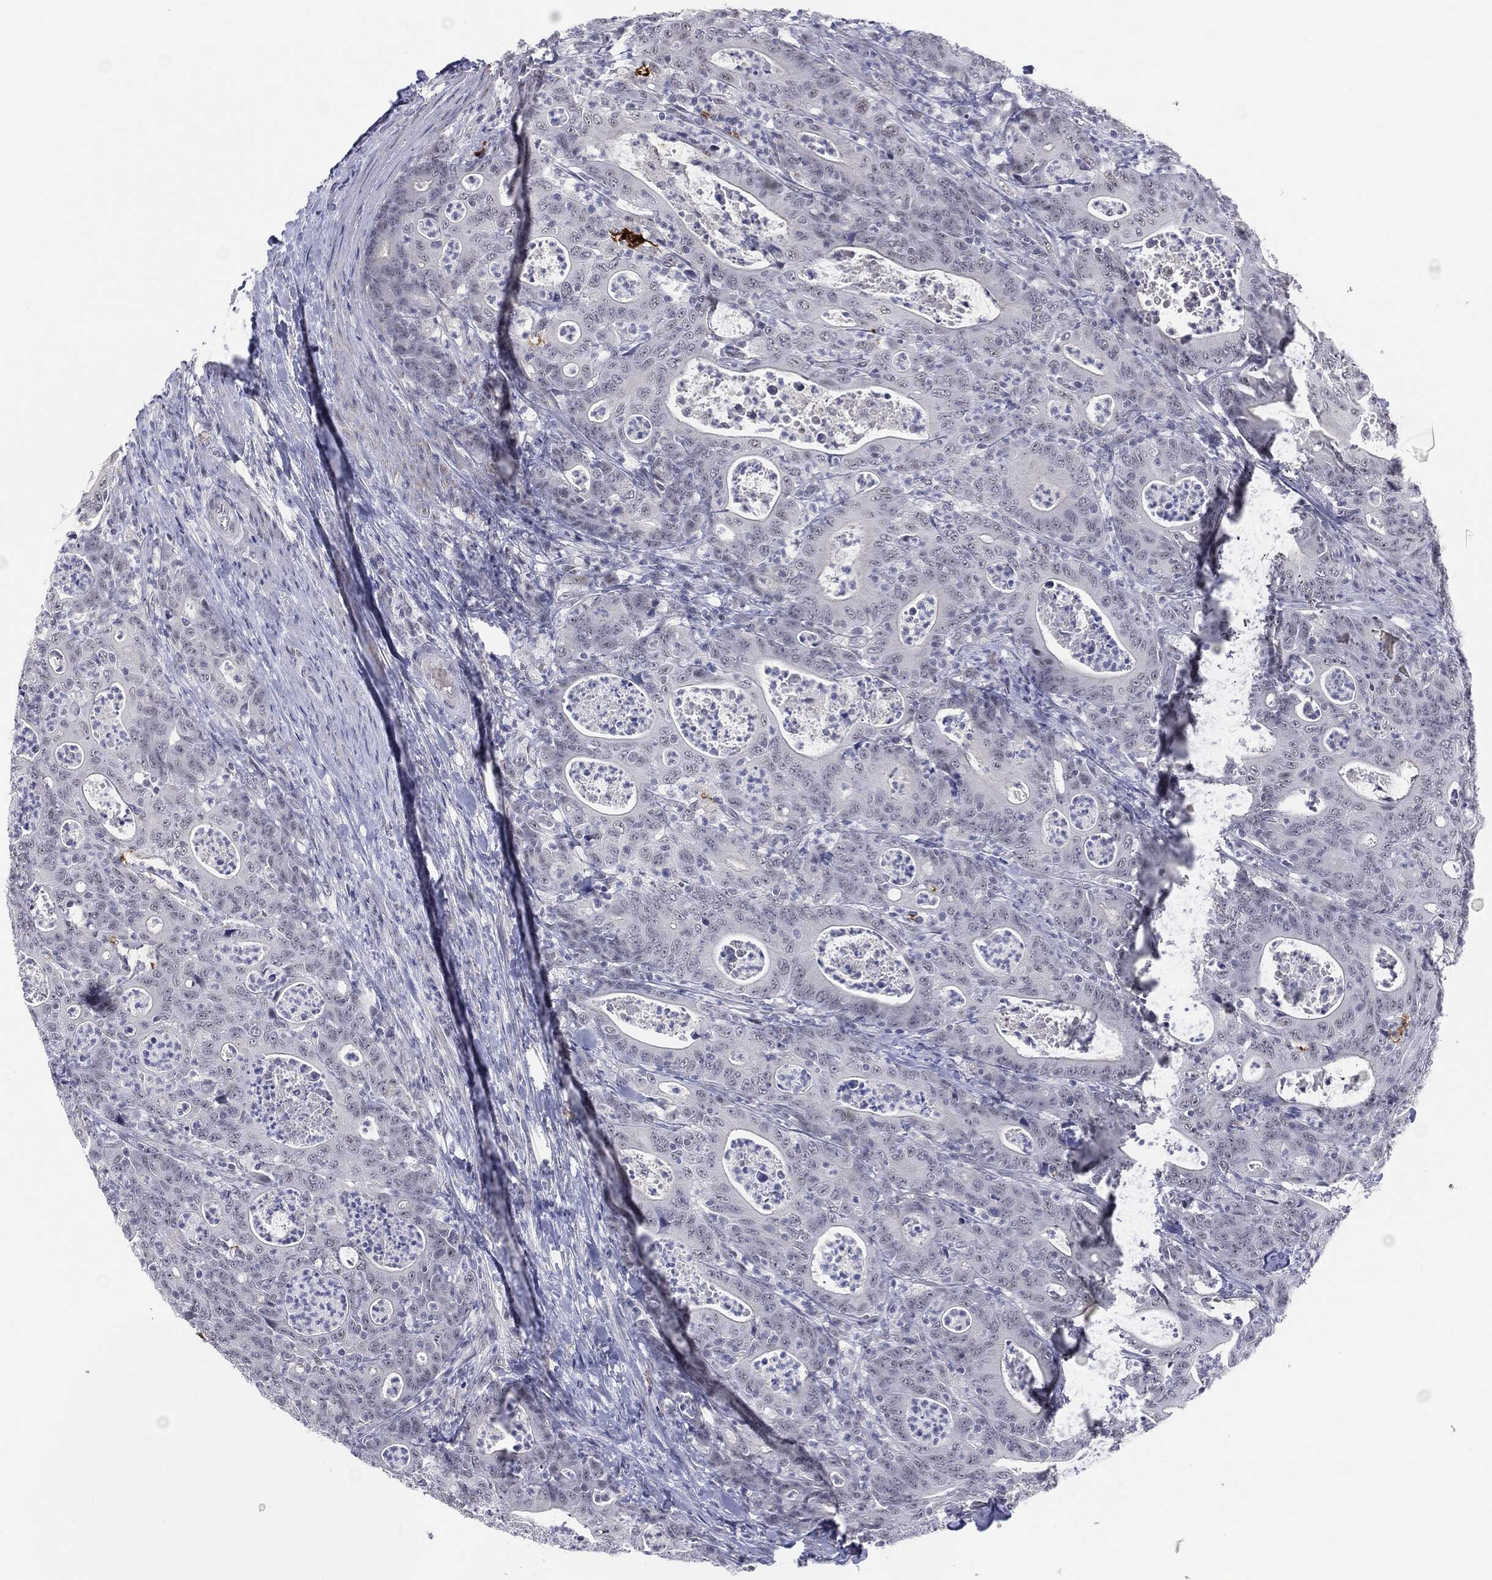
{"staining": {"intensity": "negative", "quantity": "none", "location": "none"}, "tissue": "colorectal cancer", "cell_type": "Tumor cells", "image_type": "cancer", "snomed": [{"axis": "morphology", "description": "Adenocarcinoma, NOS"}, {"axis": "topography", "description": "Colon"}], "caption": "The micrograph demonstrates no significant positivity in tumor cells of colorectal cancer. The staining was performed using DAB (3,3'-diaminobenzidine) to visualize the protein expression in brown, while the nuclei were stained in blue with hematoxylin (Magnification: 20x).", "gene": "SLC5A5", "patient": {"sex": "male", "age": 70}}